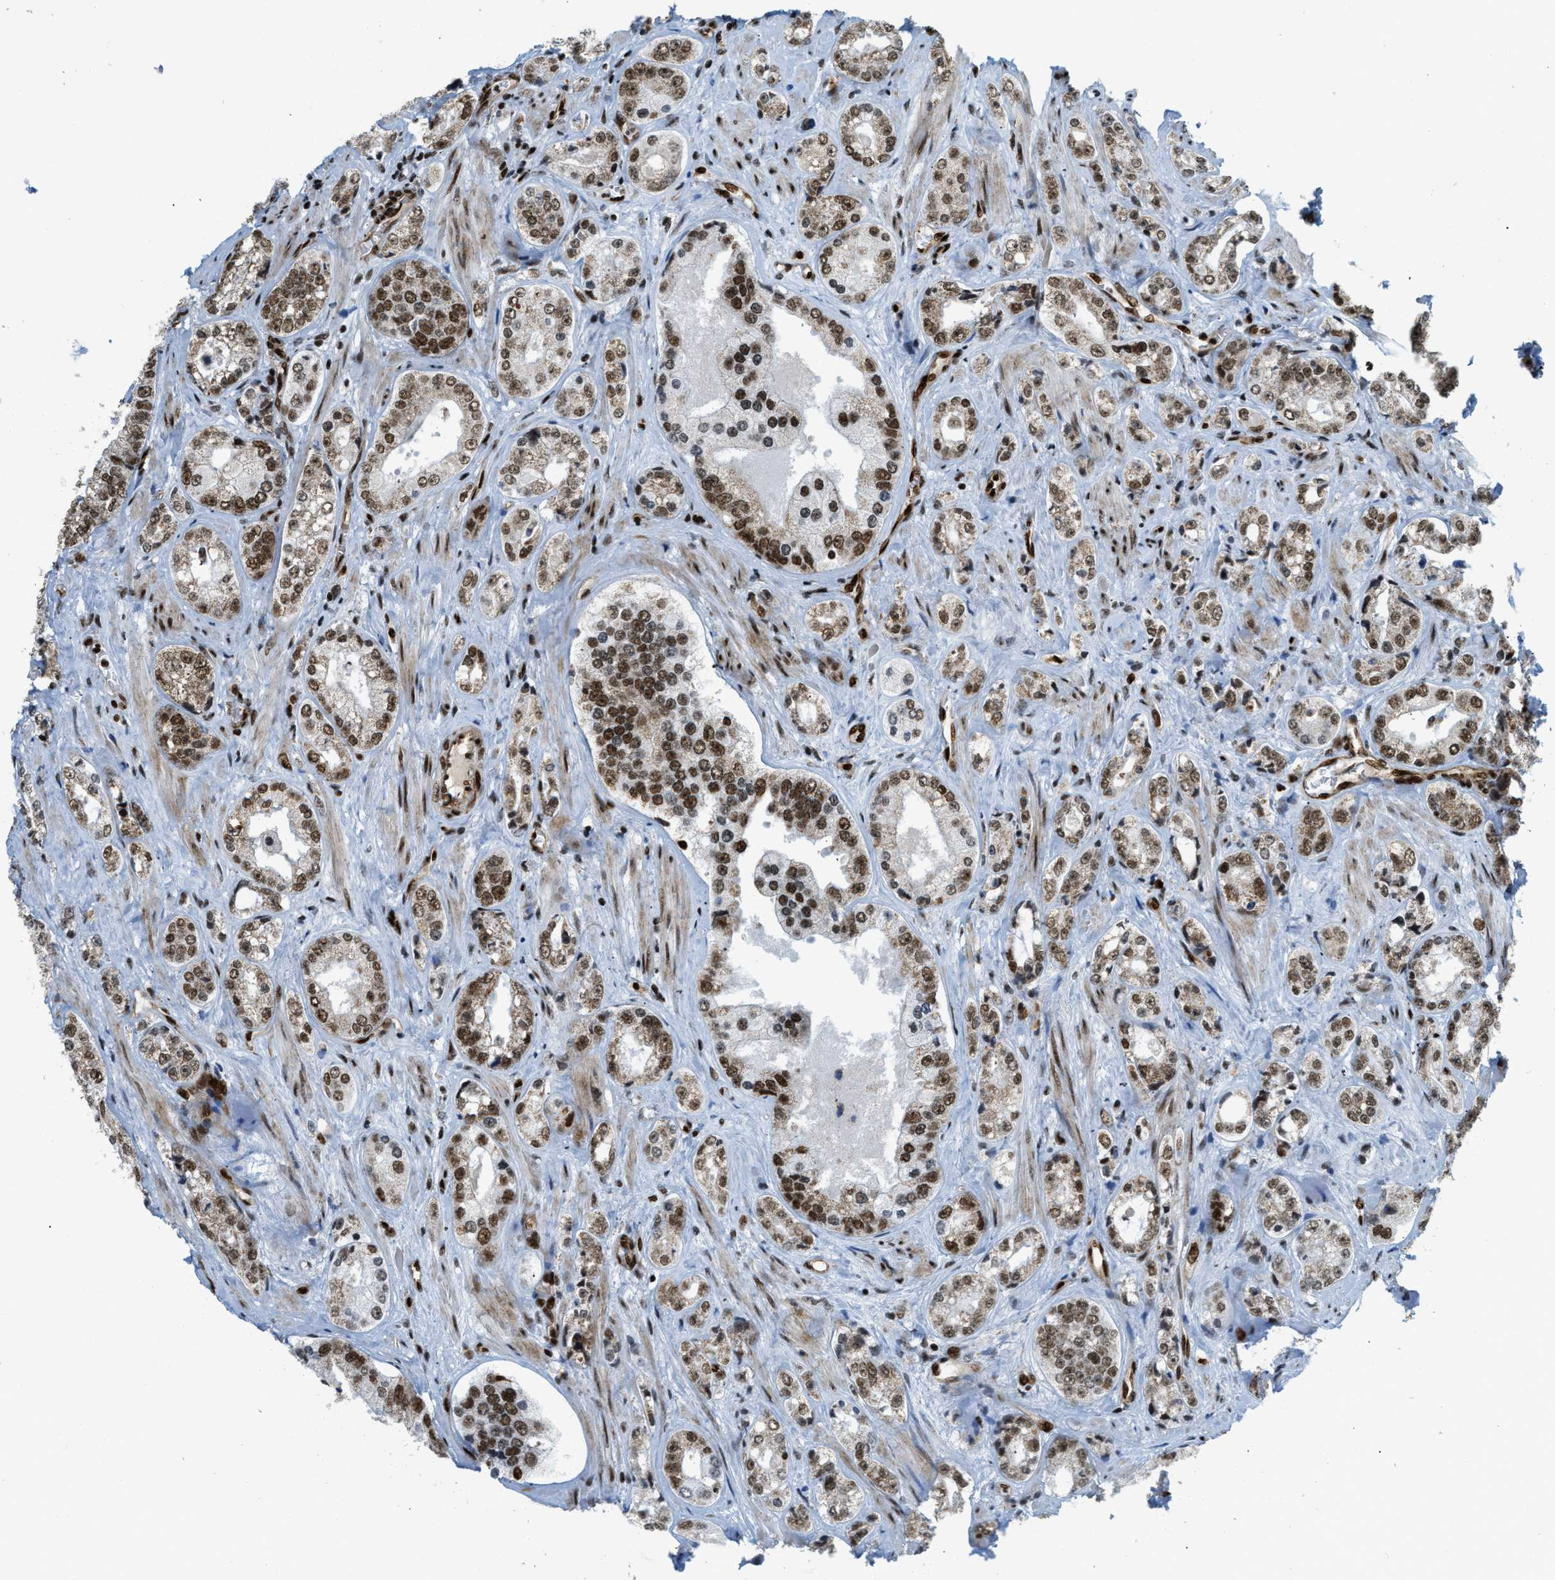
{"staining": {"intensity": "moderate", "quantity": ">75%", "location": "nuclear"}, "tissue": "prostate cancer", "cell_type": "Tumor cells", "image_type": "cancer", "snomed": [{"axis": "morphology", "description": "Adenocarcinoma, High grade"}, {"axis": "topography", "description": "Prostate"}], "caption": "Prostate cancer (adenocarcinoma (high-grade)) stained with a brown dye exhibits moderate nuclear positive expression in about >75% of tumor cells.", "gene": "GABPB1", "patient": {"sex": "male", "age": 61}}